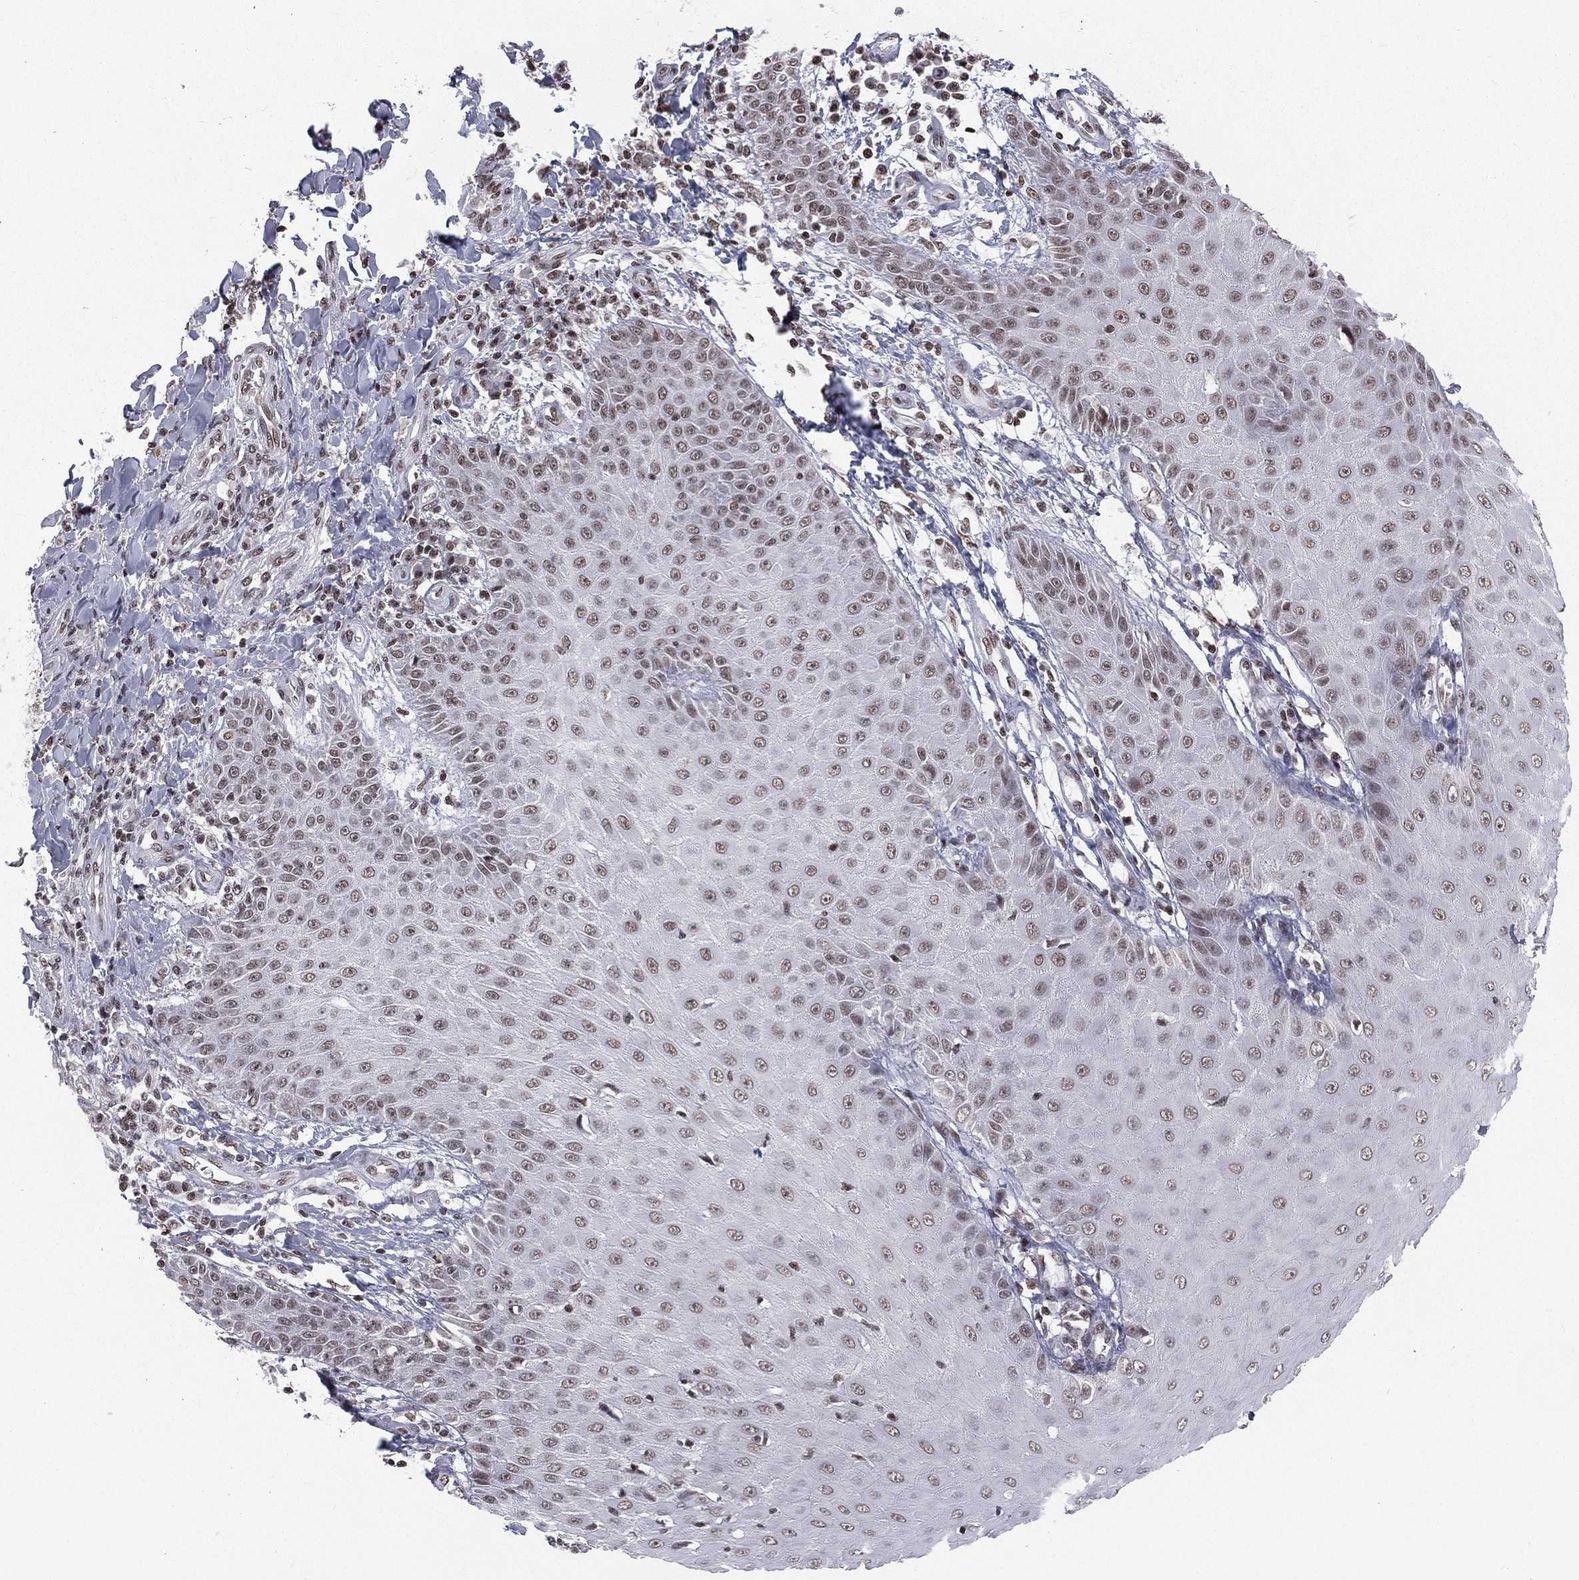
{"staining": {"intensity": "weak", "quantity": "25%-75%", "location": "nuclear"}, "tissue": "skin cancer", "cell_type": "Tumor cells", "image_type": "cancer", "snomed": [{"axis": "morphology", "description": "Squamous cell carcinoma, NOS"}, {"axis": "topography", "description": "Skin"}], "caption": "Immunohistochemistry (IHC) image of squamous cell carcinoma (skin) stained for a protein (brown), which shows low levels of weak nuclear expression in approximately 25%-75% of tumor cells.", "gene": "RFX7", "patient": {"sex": "male", "age": 70}}